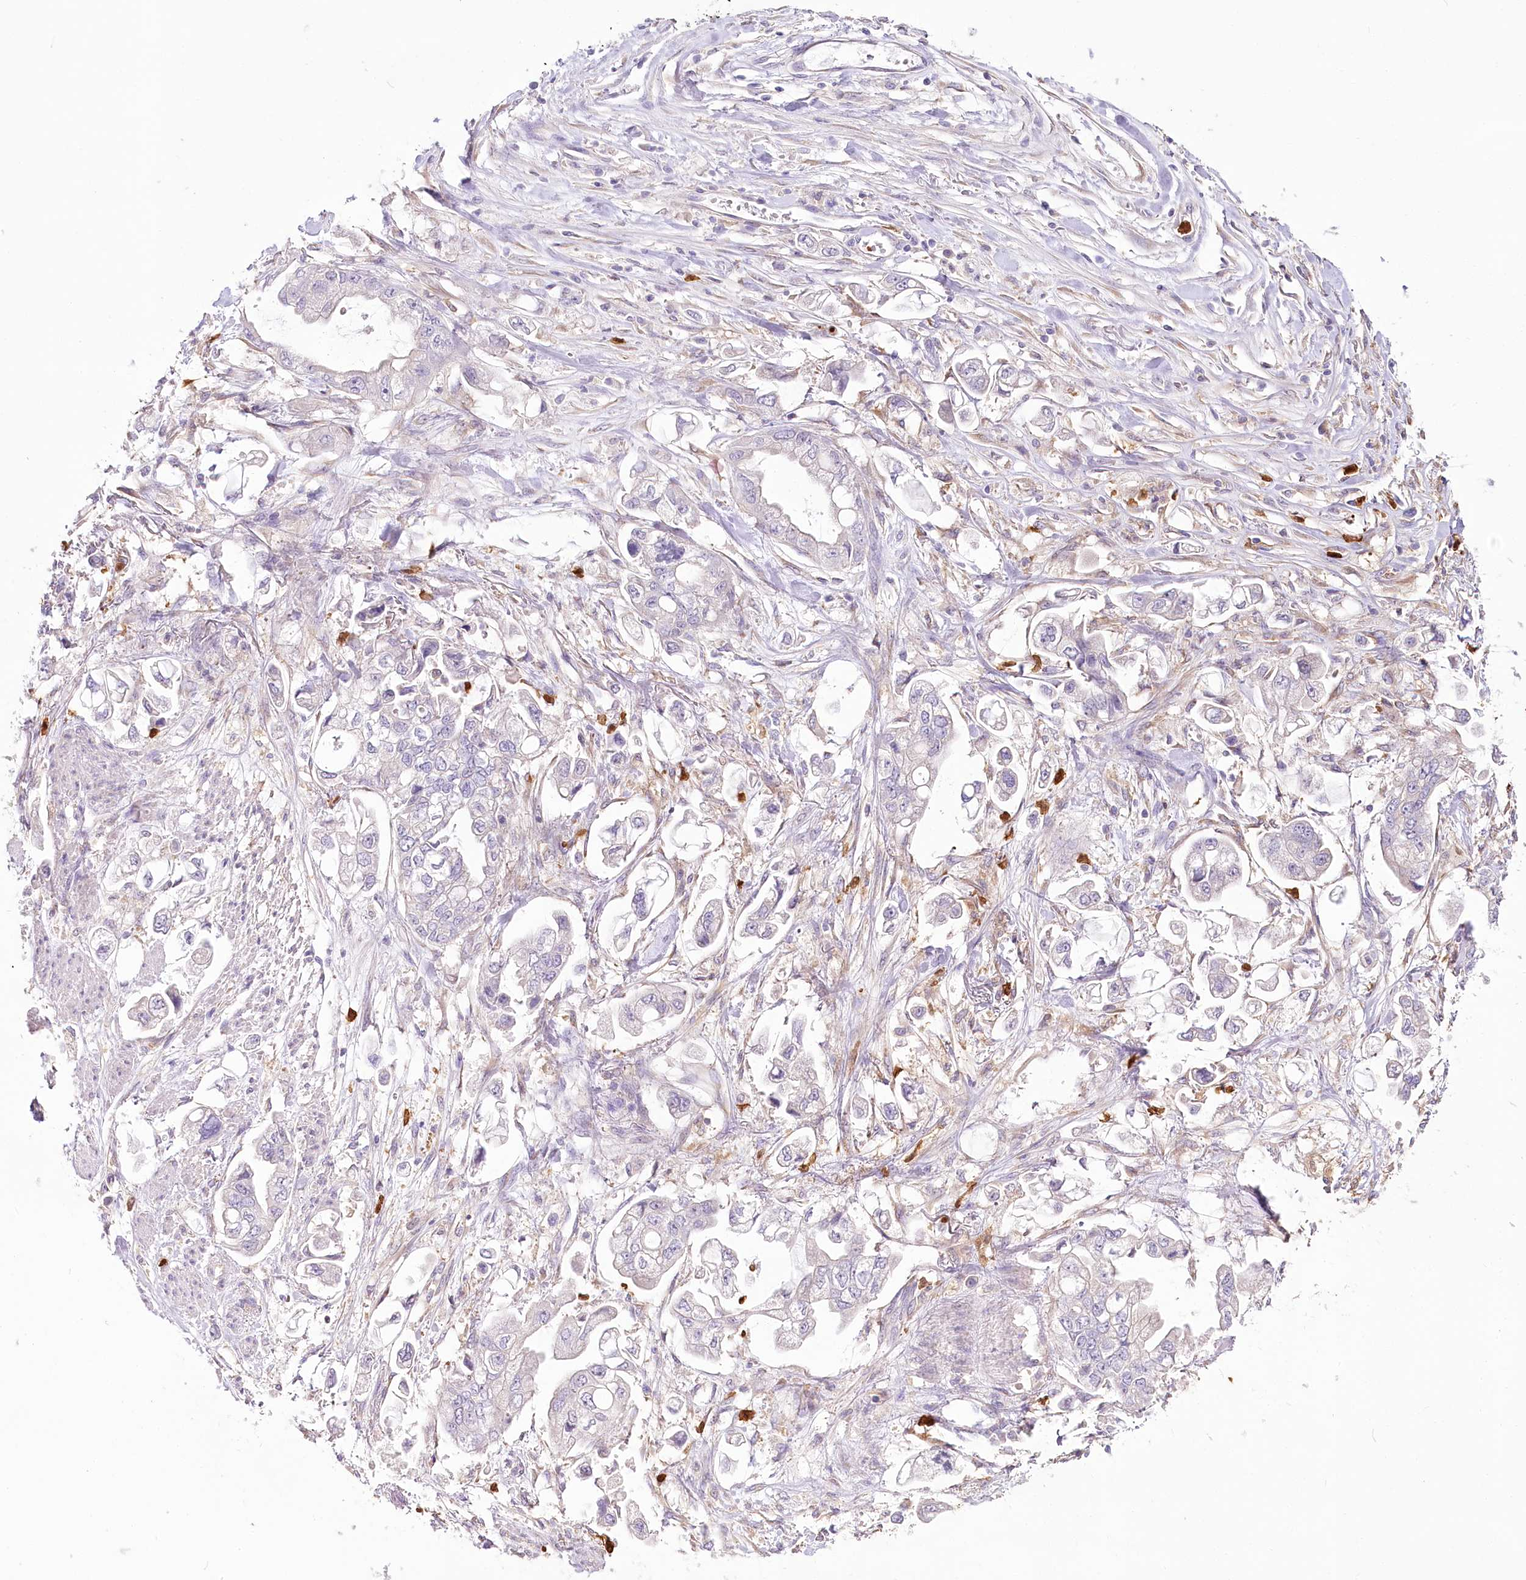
{"staining": {"intensity": "negative", "quantity": "none", "location": "none"}, "tissue": "stomach cancer", "cell_type": "Tumor cells", "image_type": "cancer", "snomed": [{"axis": "morphology", "description": "Adenocarcinoma, NOS"}, {"axis": "topography", "description": "Stomach"}], "caption": "Immunohistochemical staining of human stomach adenocarcinoma demonstrates no significant expression in tumor cells. The staining was performed using DAB (3,3'-diaminobenzidine) to visualize the protein expression in brown, while the nuclei were stained in blue with hematoxylin (Magnification: 20x).", "gene": "DPYD", "patient": {"sex": "male", "age": 62}}